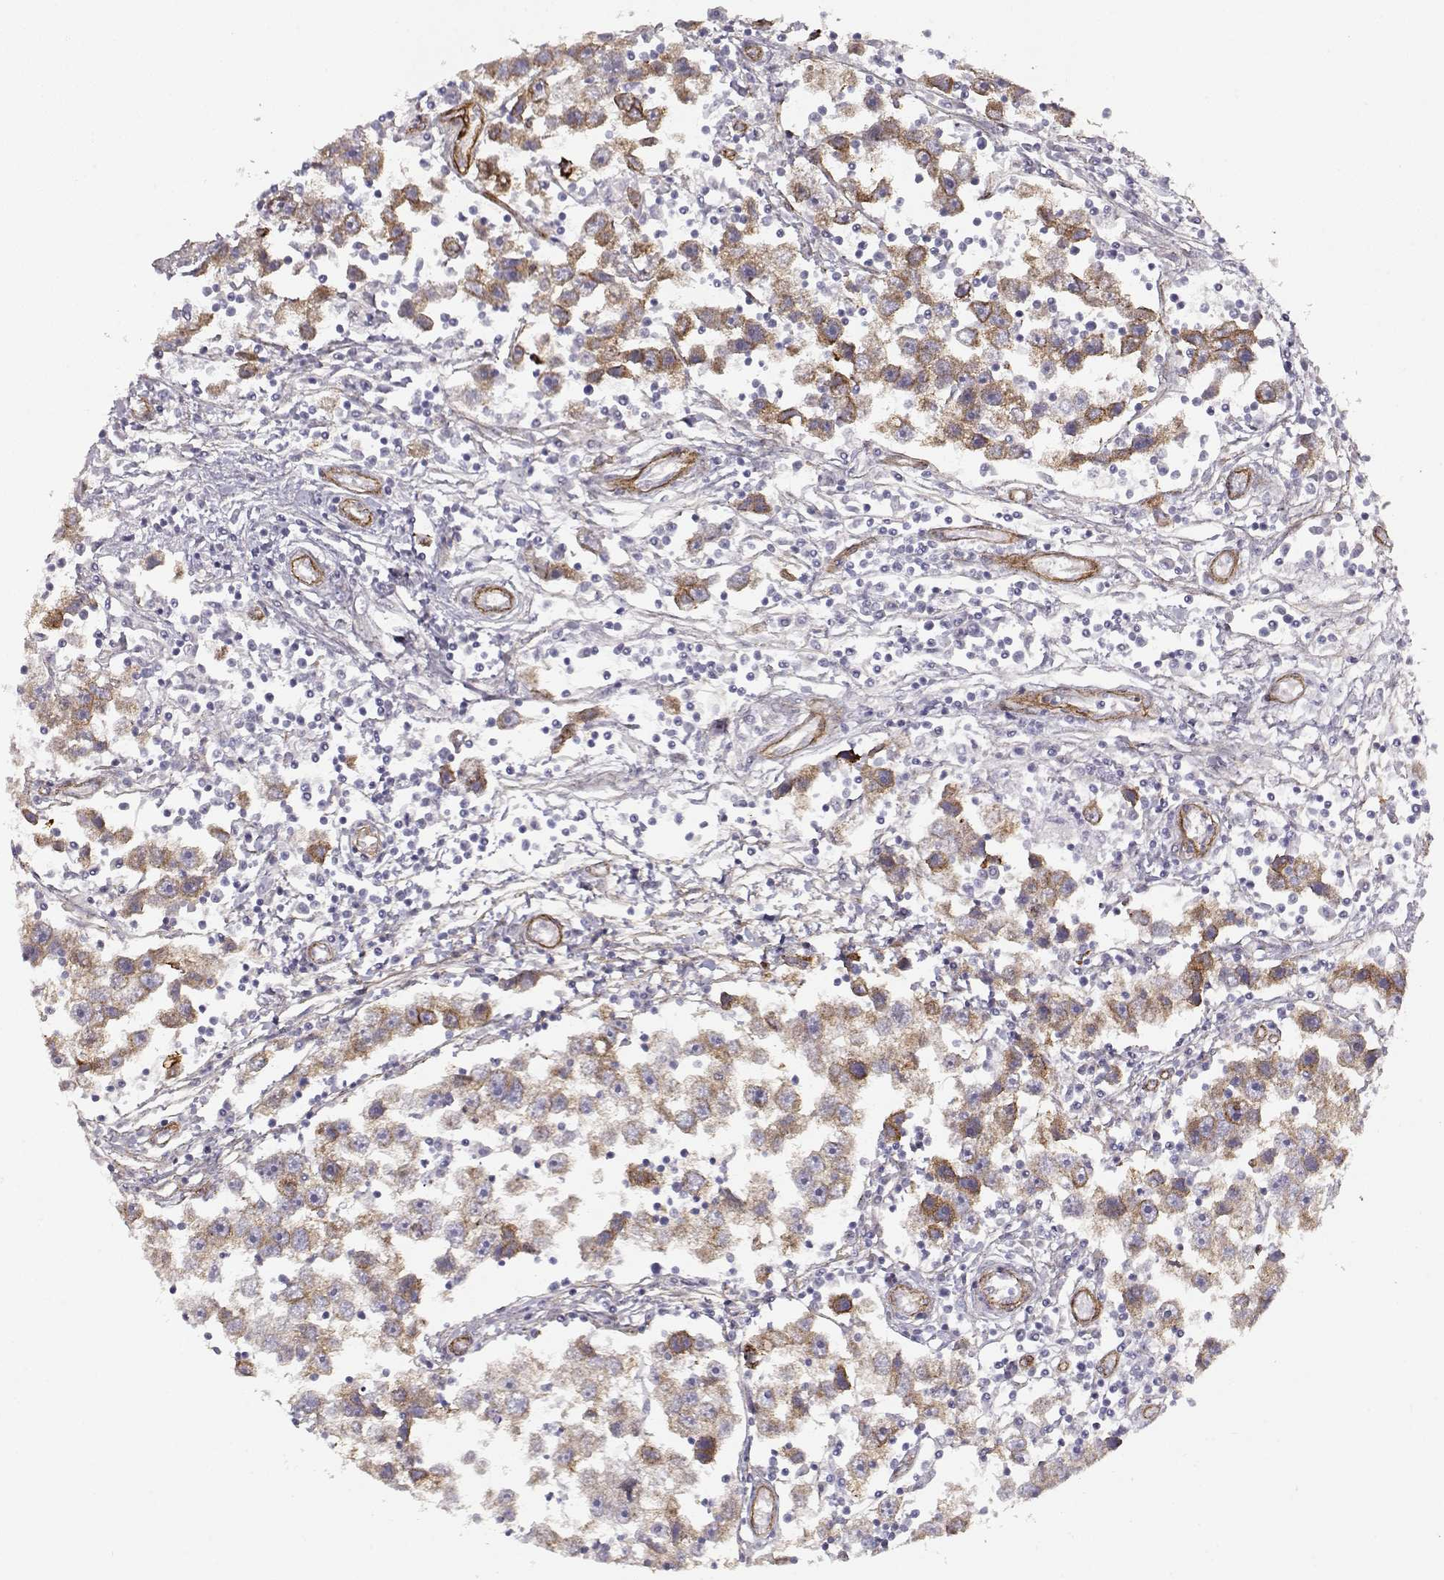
{"staining": {"intensity": "strong", "quantity": ">75%", "location": "cytoplasmic/membranous"}, "tissue": "testis cancer", "cell_type": "Tumor cells", "image_type": "cancer", "snomed": [{"axis": "morphology", "description": "Seminoma, NOS"}, {"axis": "topography", "description": "Testis"}], "caption": "This is an image of immunohistochemistry staining of testis cancer (seminoma), which shows strong staining in the cytoplasmic/membranous of tumor cells.", "gene": "LAMC1", "patient": {"sex": "male", "age": 30}}